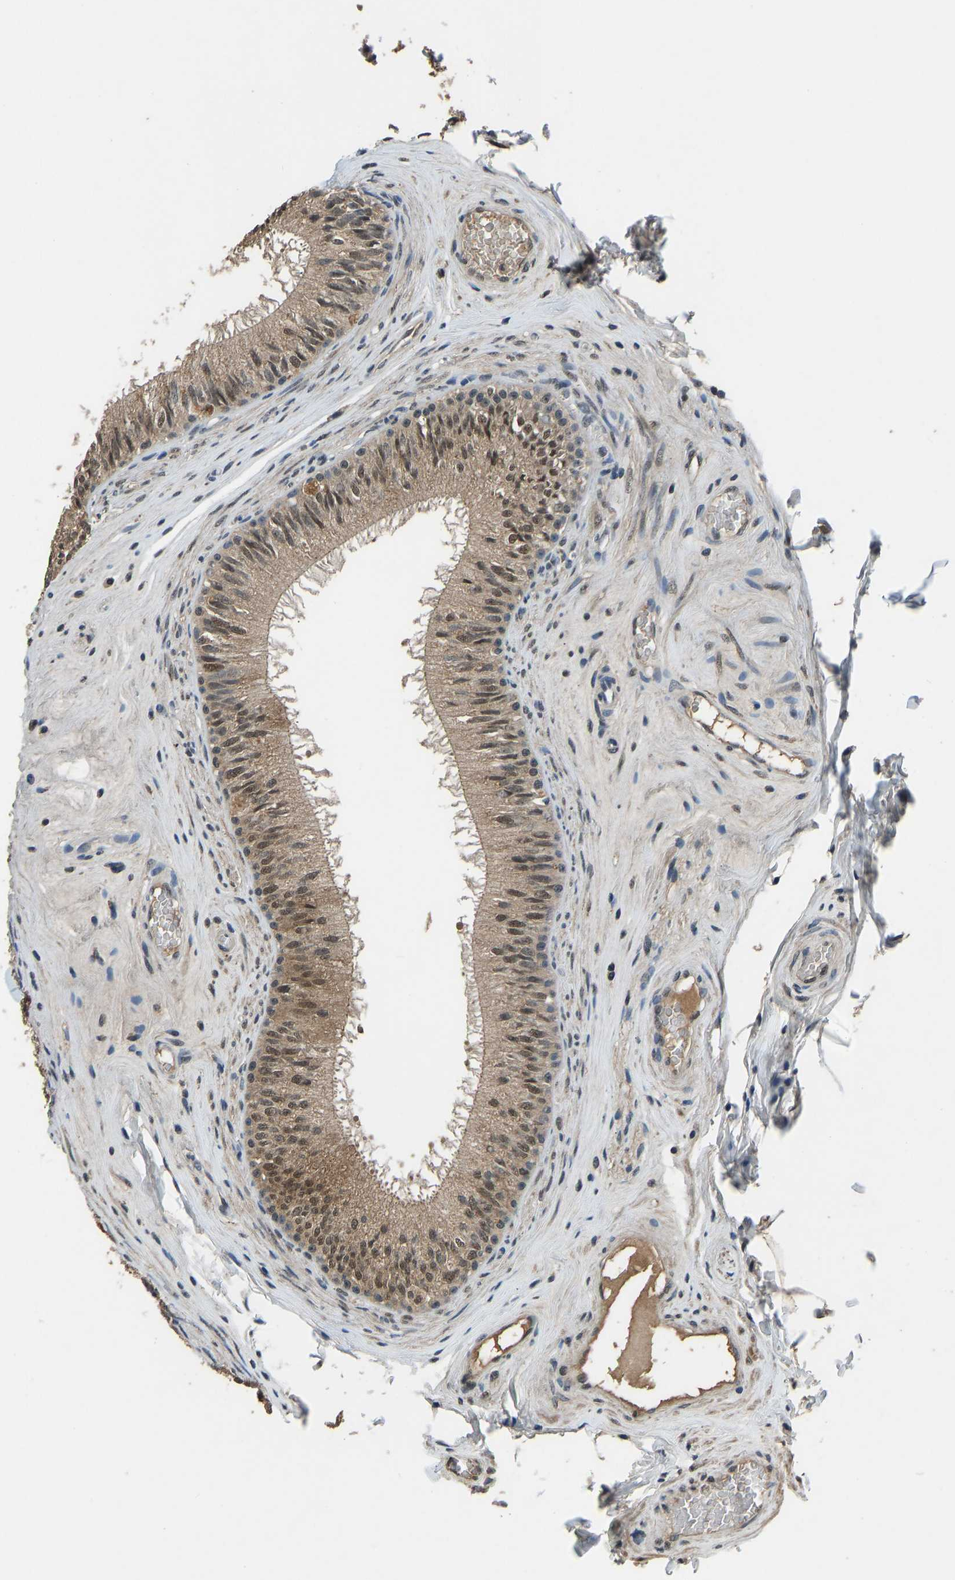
{"staining": {"intensity": "moderate", "quantity": ">75%", "location": "cytoplasmic/membranous,nuclear"}, "tissue": "epididymis", "cell_type": "Glandular cells", "image_type": "normal", "snomed": [{"axis": "morphology", "description": "Normal tissue, NOS"}, {"axis": "topography", "description": "Testis"}, {"axis": "topography", "description": "Epididymis"}], "caption": "DAB immunohistochemical staining of normal epididymis demonstrates moderate cytoplasmic/membranous,nuclear protein expression in approximately >75% of glandular cells. (DAB IHC, brown staining for protein, blue staining for nuclei).", "gene": "TOX4", "patient": {"sex": "male", "age": 36}}